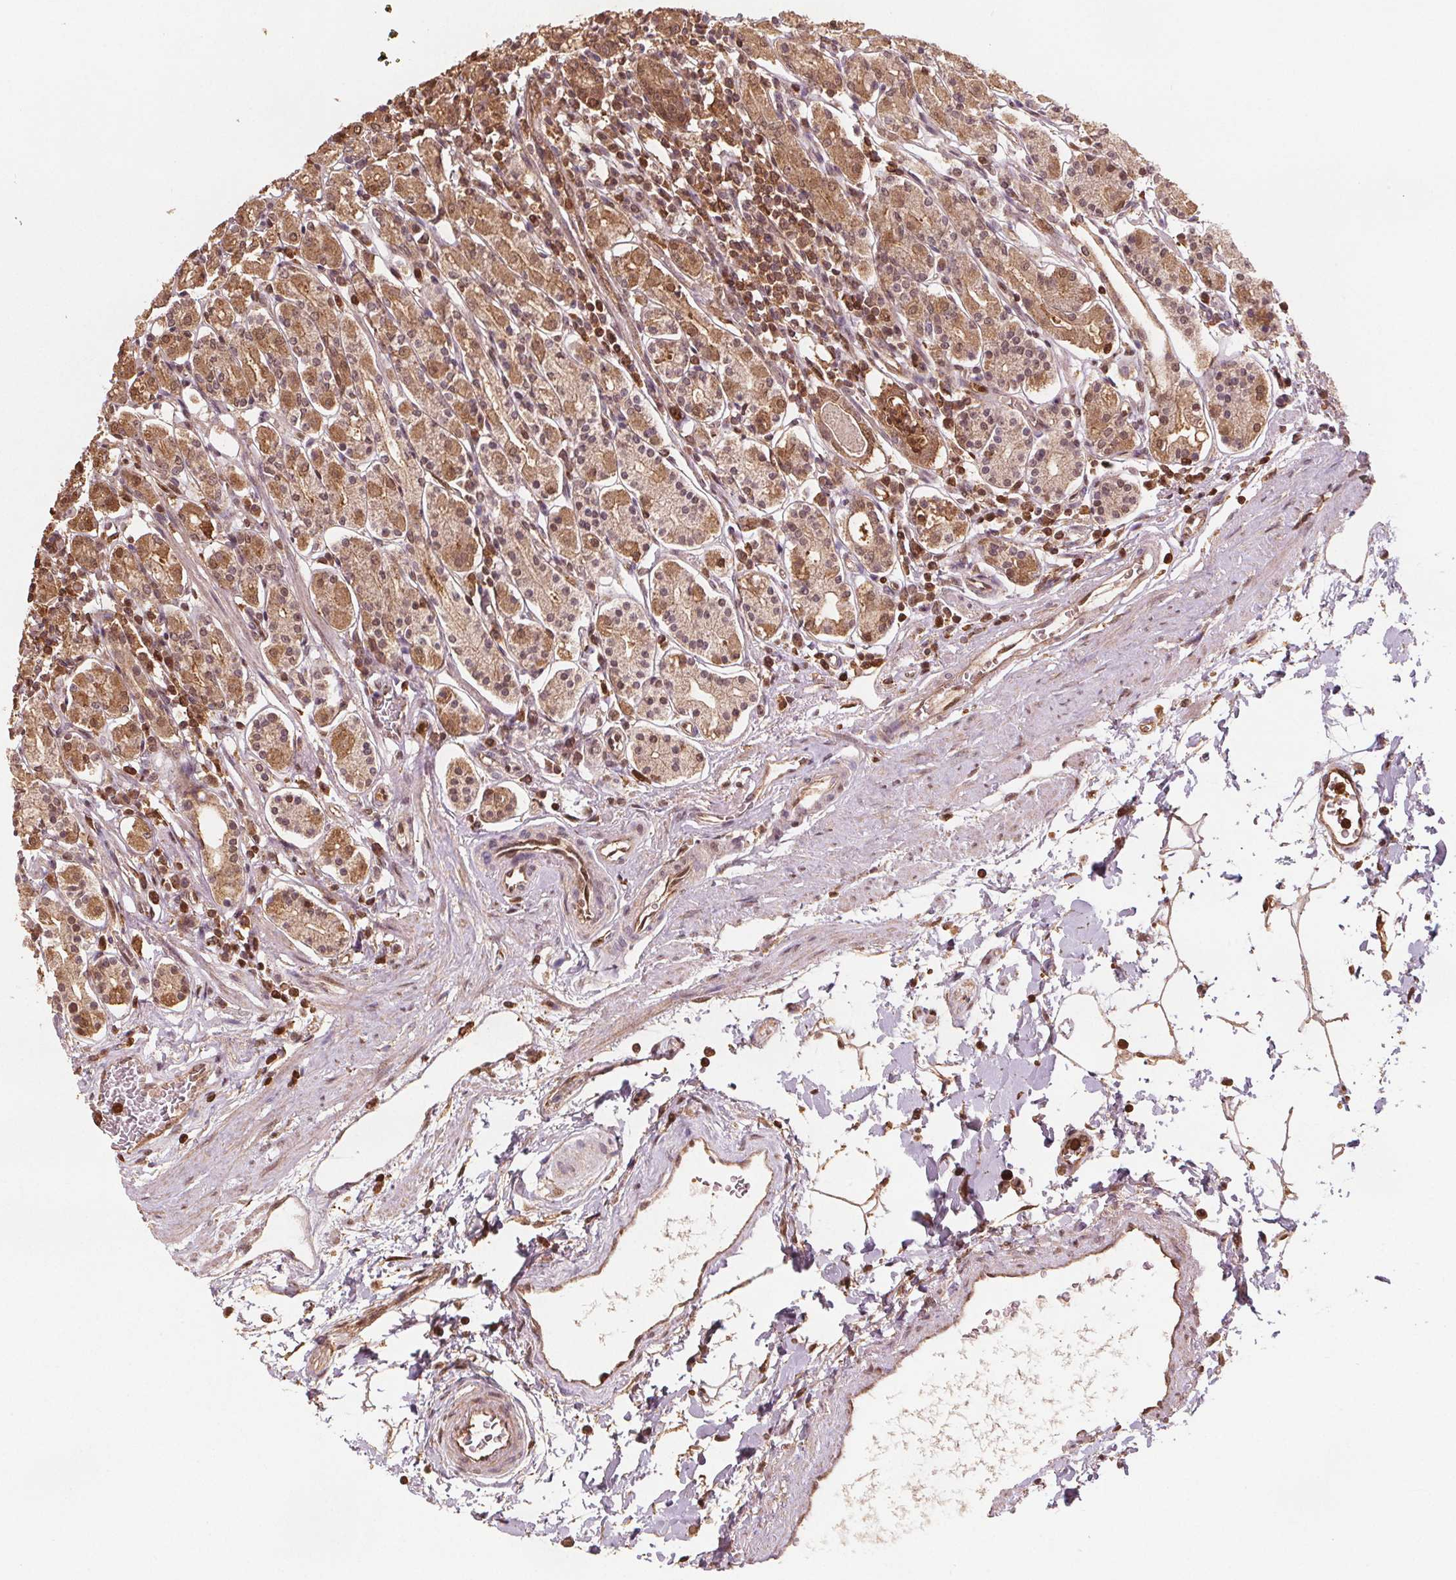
{"staining": {"intensity": "moderate", "quantity": ">75%", "location": "cytoplasmic/membranous,nuclear"}, "tissue": "stomach", "cell_type": "Glandular cells", "image_type": "normal", "snomed": [{"axis": "morphology", "description": "Normal tissue, NOS"}, {"axis": "topography", "description": "Stomach, upper"}, {"axis": "topography", "description": "Stomach"}], "caption": "Approximately >75% of glandular cells in benign human stomach reveal moderate cytoplasmic/membranous,nuclear protein staining as visualized by brown immunohistochemical staining.", "gene": "ENO1", "patient": {"sex": "male", "age": 62}}